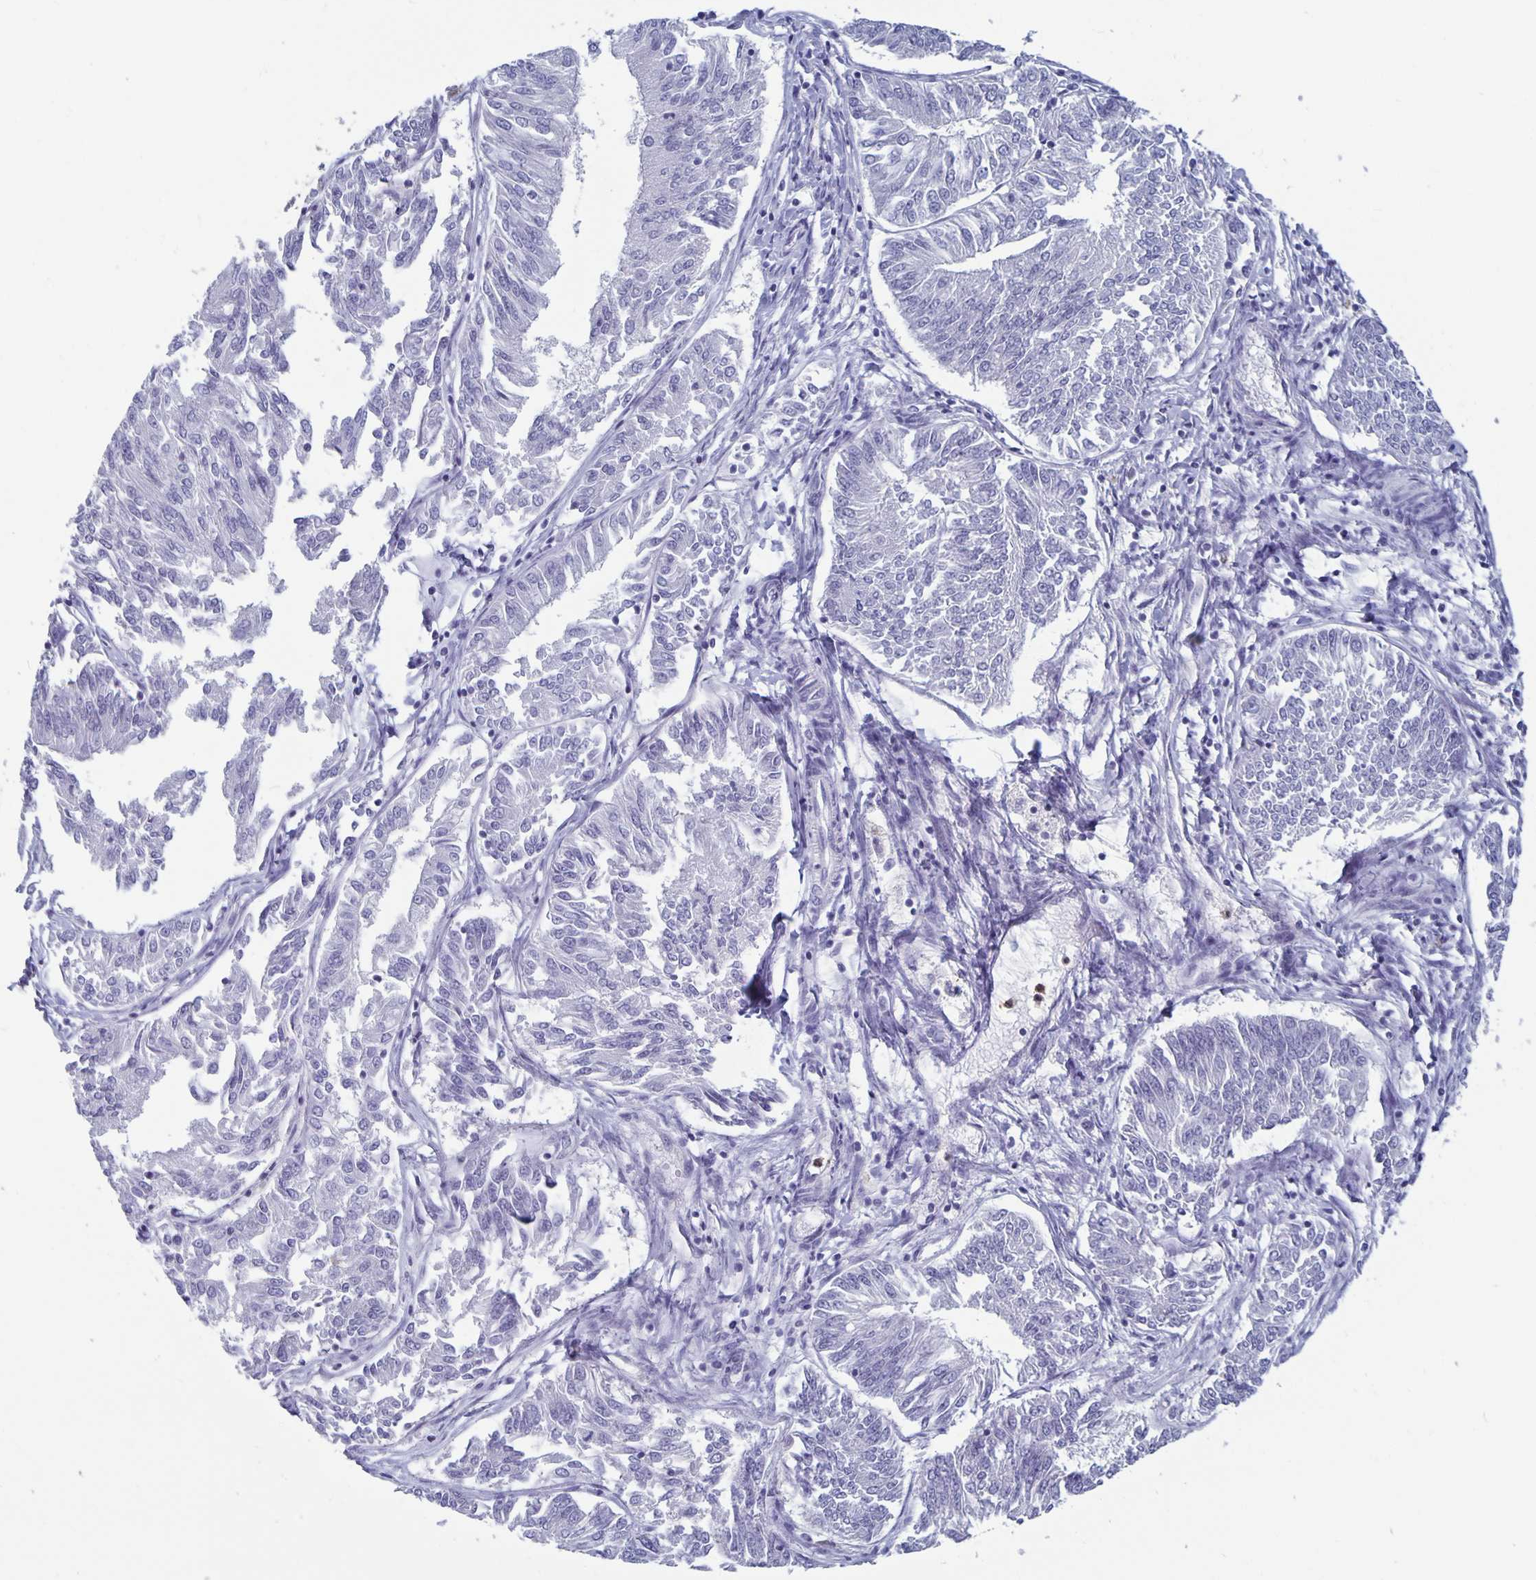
{"staining": {"intensity": "negative", "quantity": "none", "location": "none"}, "tissue": "endometrial cancer", "cell_type": "Tumor cells", "image_type": "cancer", "snomed": [{"axis": "morphology", "description": "Adenocarcinoma, NOS"}, {"axis": "topography", "description": "Endometrium"}], "caption": "Tumor cells show no significant protein expression in endometrial cancer.", "gene": "PLCB3", "patient": {"sex": "female", "age": 58}}